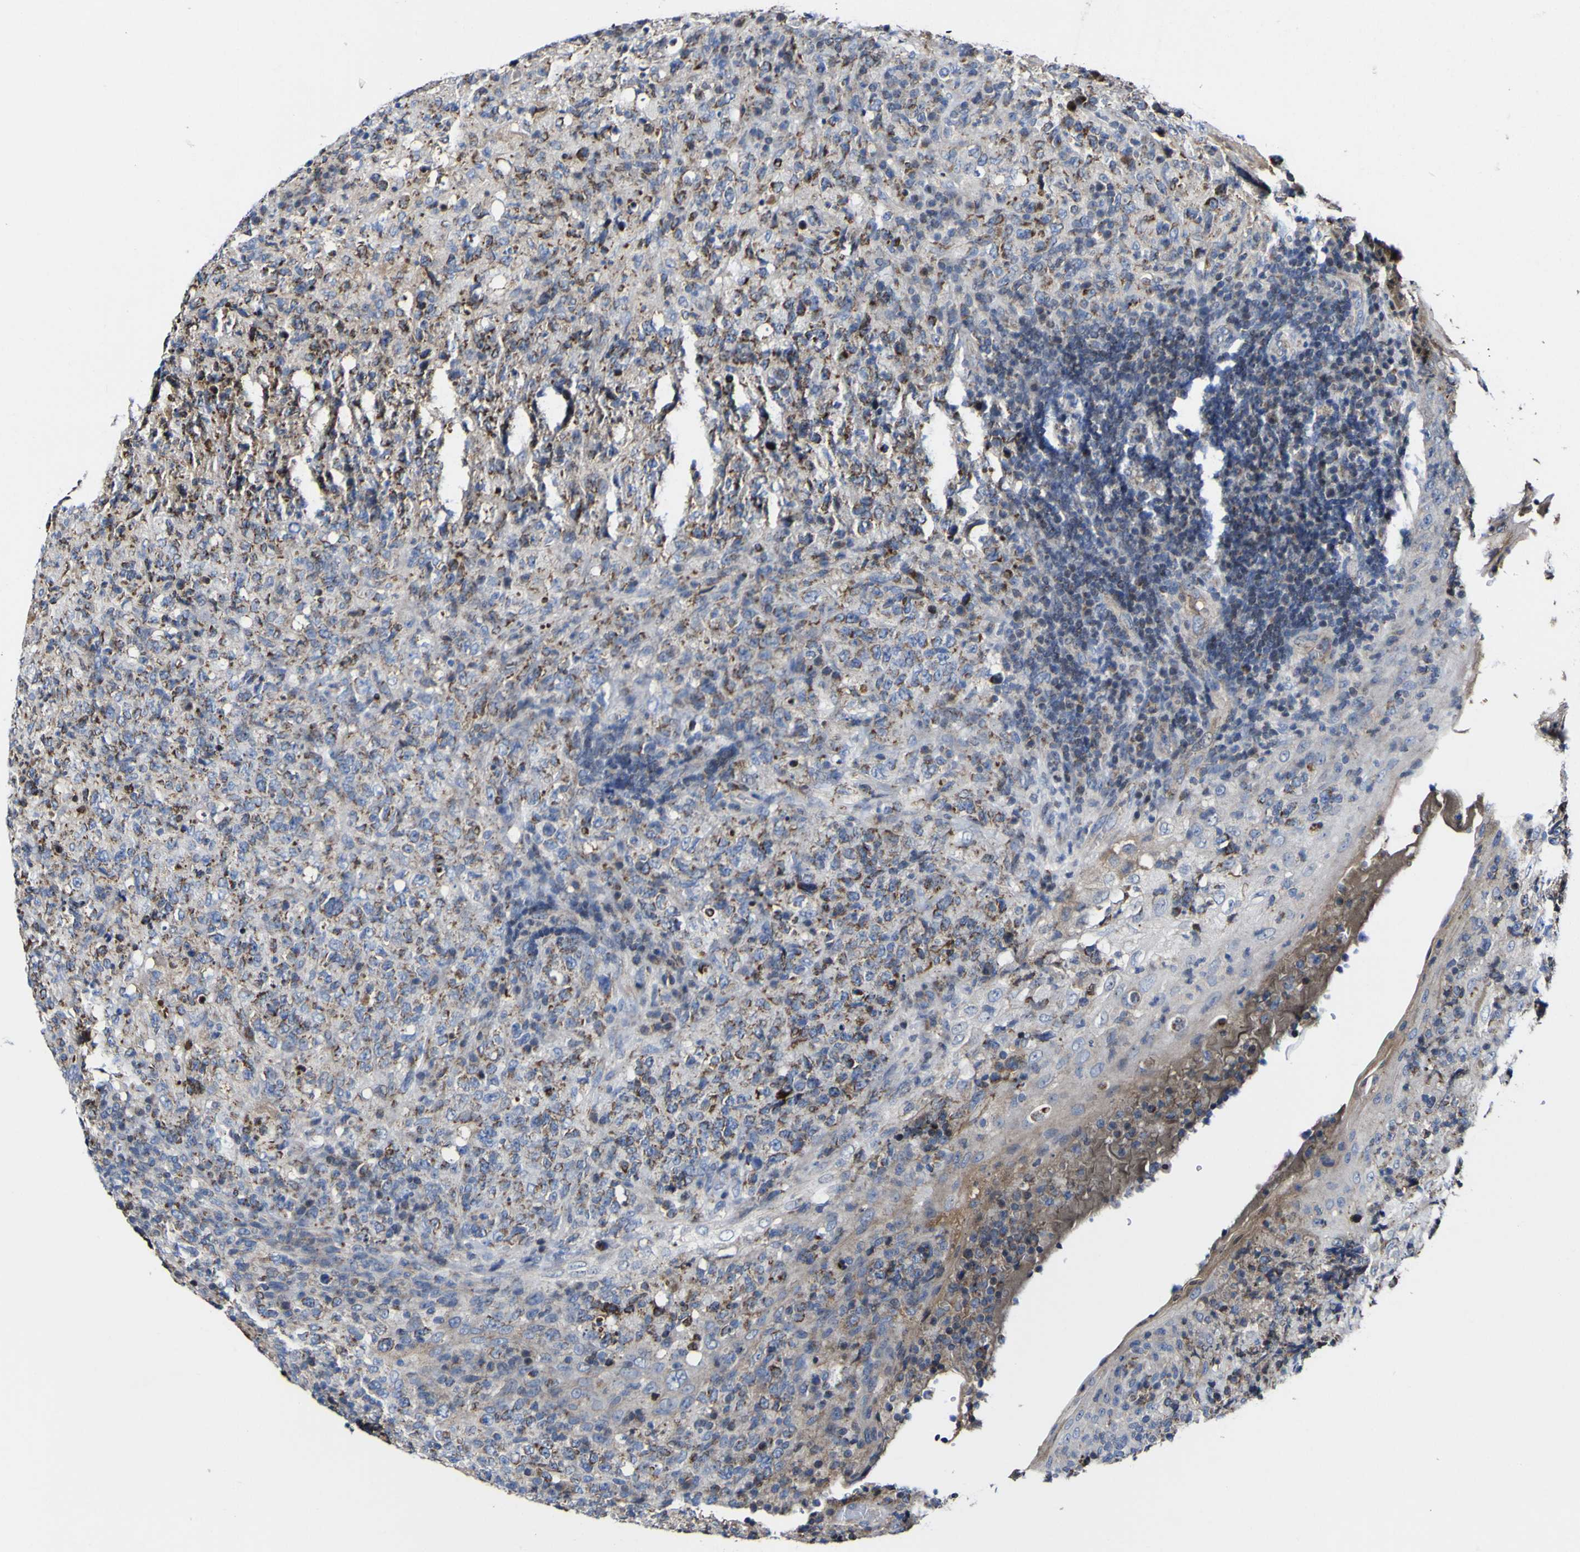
{"staining": {"intensity": "moderate", "quantity": "25%-75%", "location": "cytoplasmic/membranous"}, "tissue": "lymphoma", "cell_type": "Tumor cells", "image_type": "cancer", "snomed": [{"axis": "morphology", "description": "Malignant lymphoma, non-Hodgkin's type, High grade"}, {"axis": "topography", "description": "Tonsil"}], "caption": "Tumor cells exhibit moderate cytoplasmic/membranous positivity in approximately 25%-75% of cells in lymphoma.", "gene": "CCDC90B", "patient": {"sex": "female", "age": 36}}